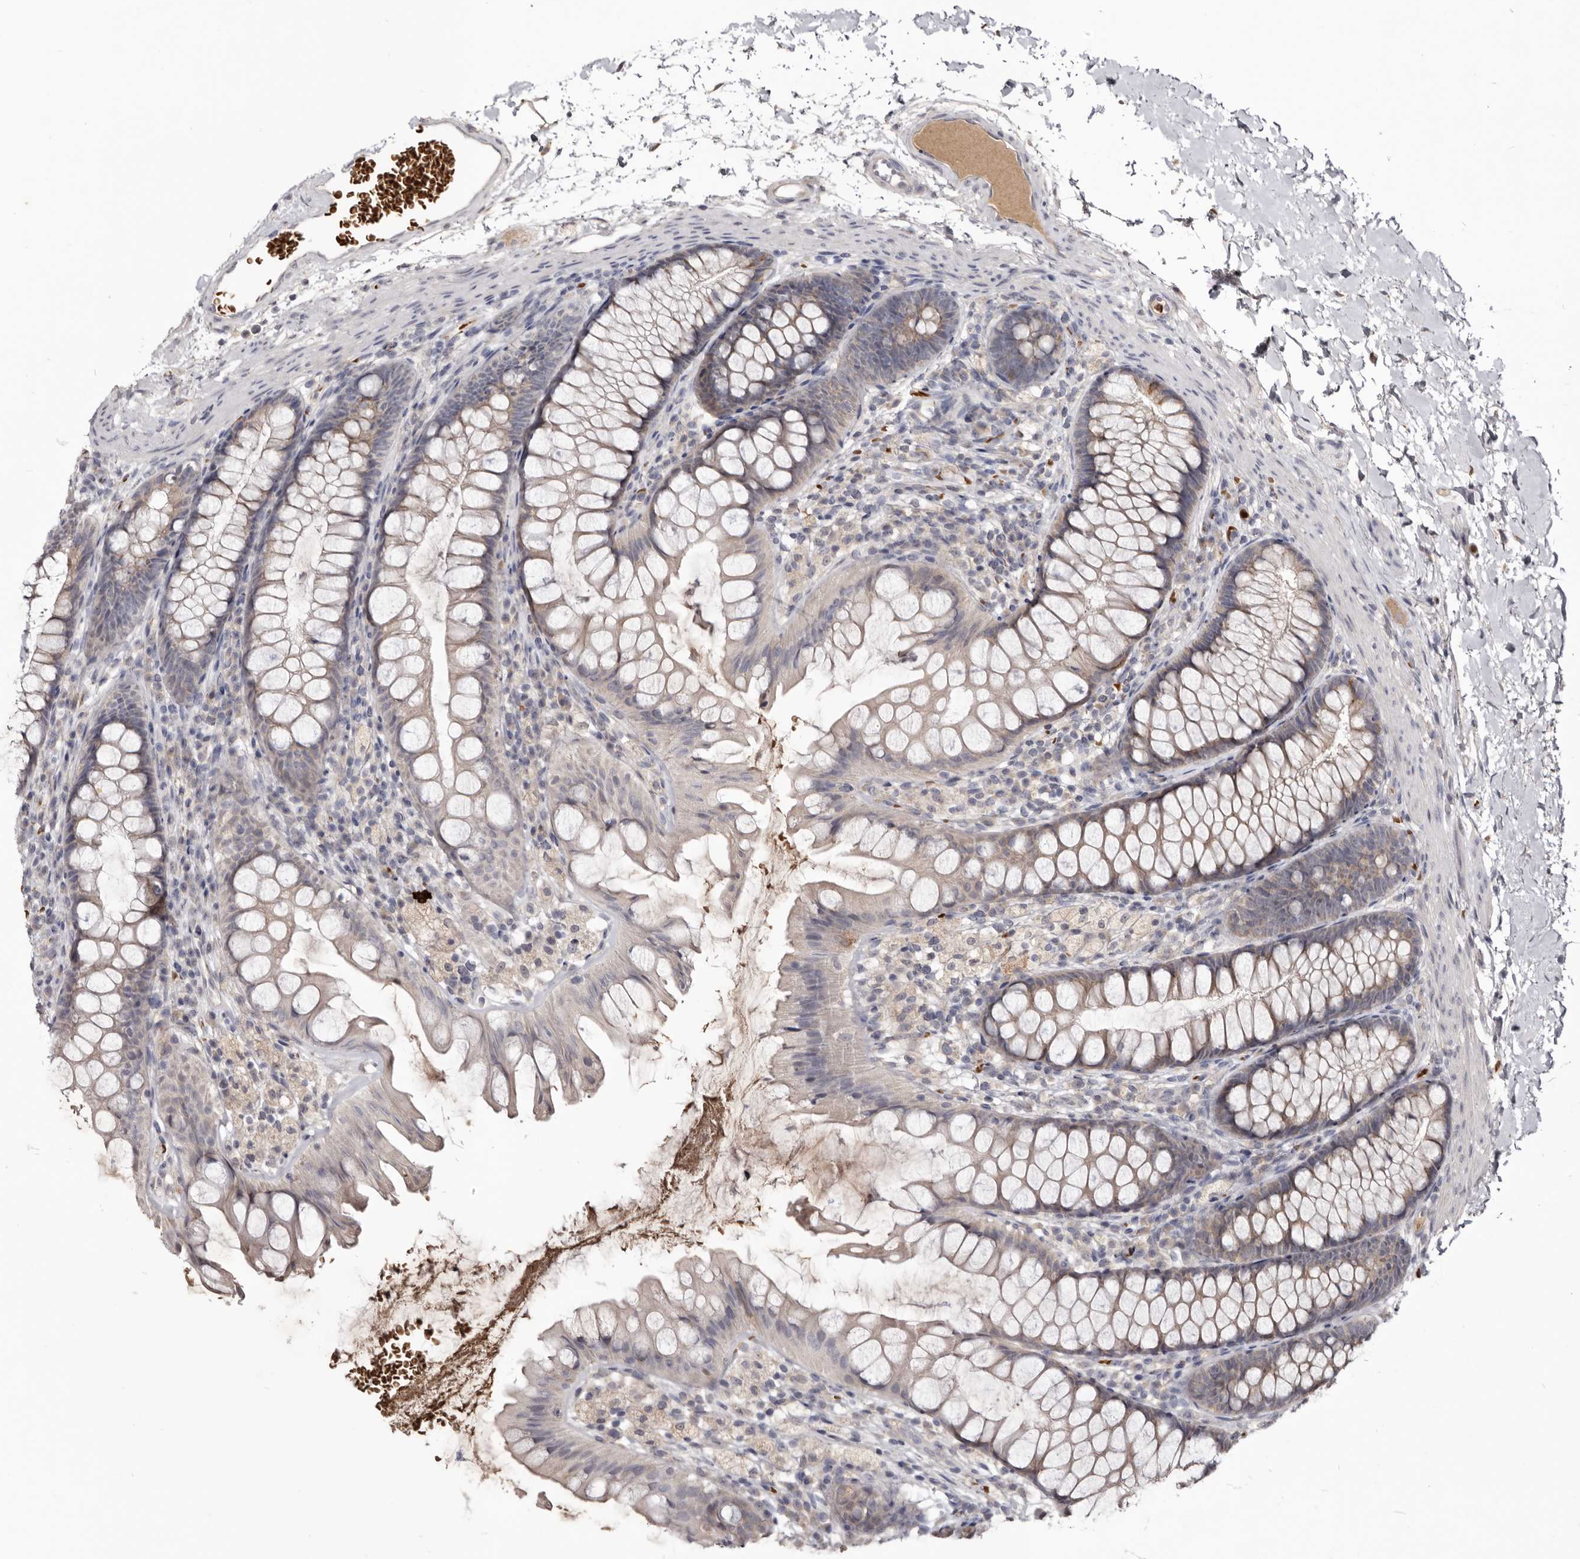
{"staining": {"intensity": "negative", "quantity": "none", "location": "none"}, "tissue": "colon", "cell_type": "Endothelial cells", "image_type": "normal", "snomed": [{"axis": "morphology", "description": "Normal tissue, NOS"}, {"axis": "topography", "description": "Colon"}], "caption": "Human colon stained for a protein using IHC reveals no staining in endothelial cells.", "gene": "NENF", "patient": {"sex": "female", "age": 62}}